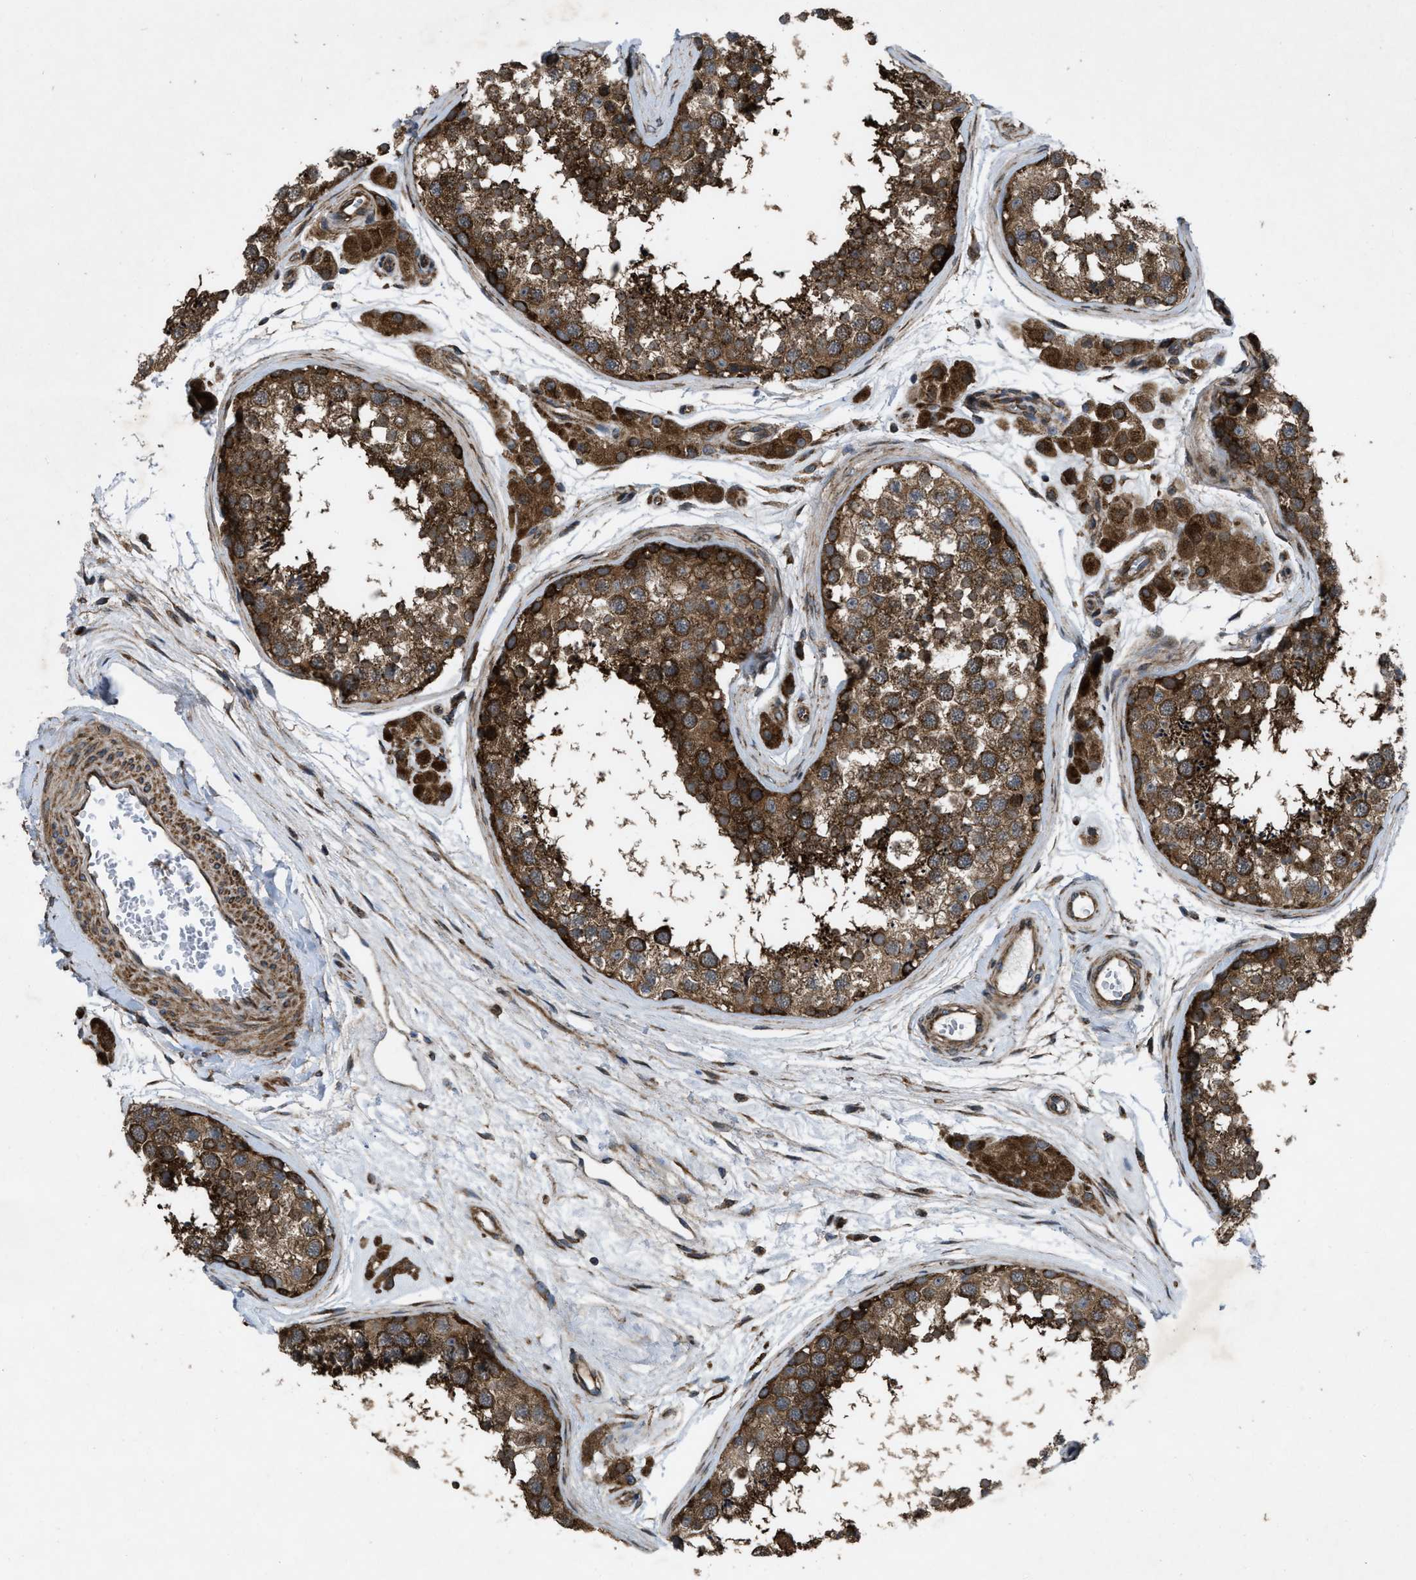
{"staining": {"intensity": "strong", "quantity": ">75%", "location": "cytoplasmic/membranous"}, "tissue": "testis", "cell_type": "Cells in seminiferous ducts", "image_type": "normal", "snomed": [{"axis": "morphology", "description": "Normal tissue, NOS"}, {"axis": "topography", "description": "Testis"}], "caption": "Cells in seminiferous ducts display high levels of strong cytoplasmic/membranous positivity in approximately >75% of cells in normal human testis.", "gene": "PER3", "patient": {"sex": "male", "age": 56}}